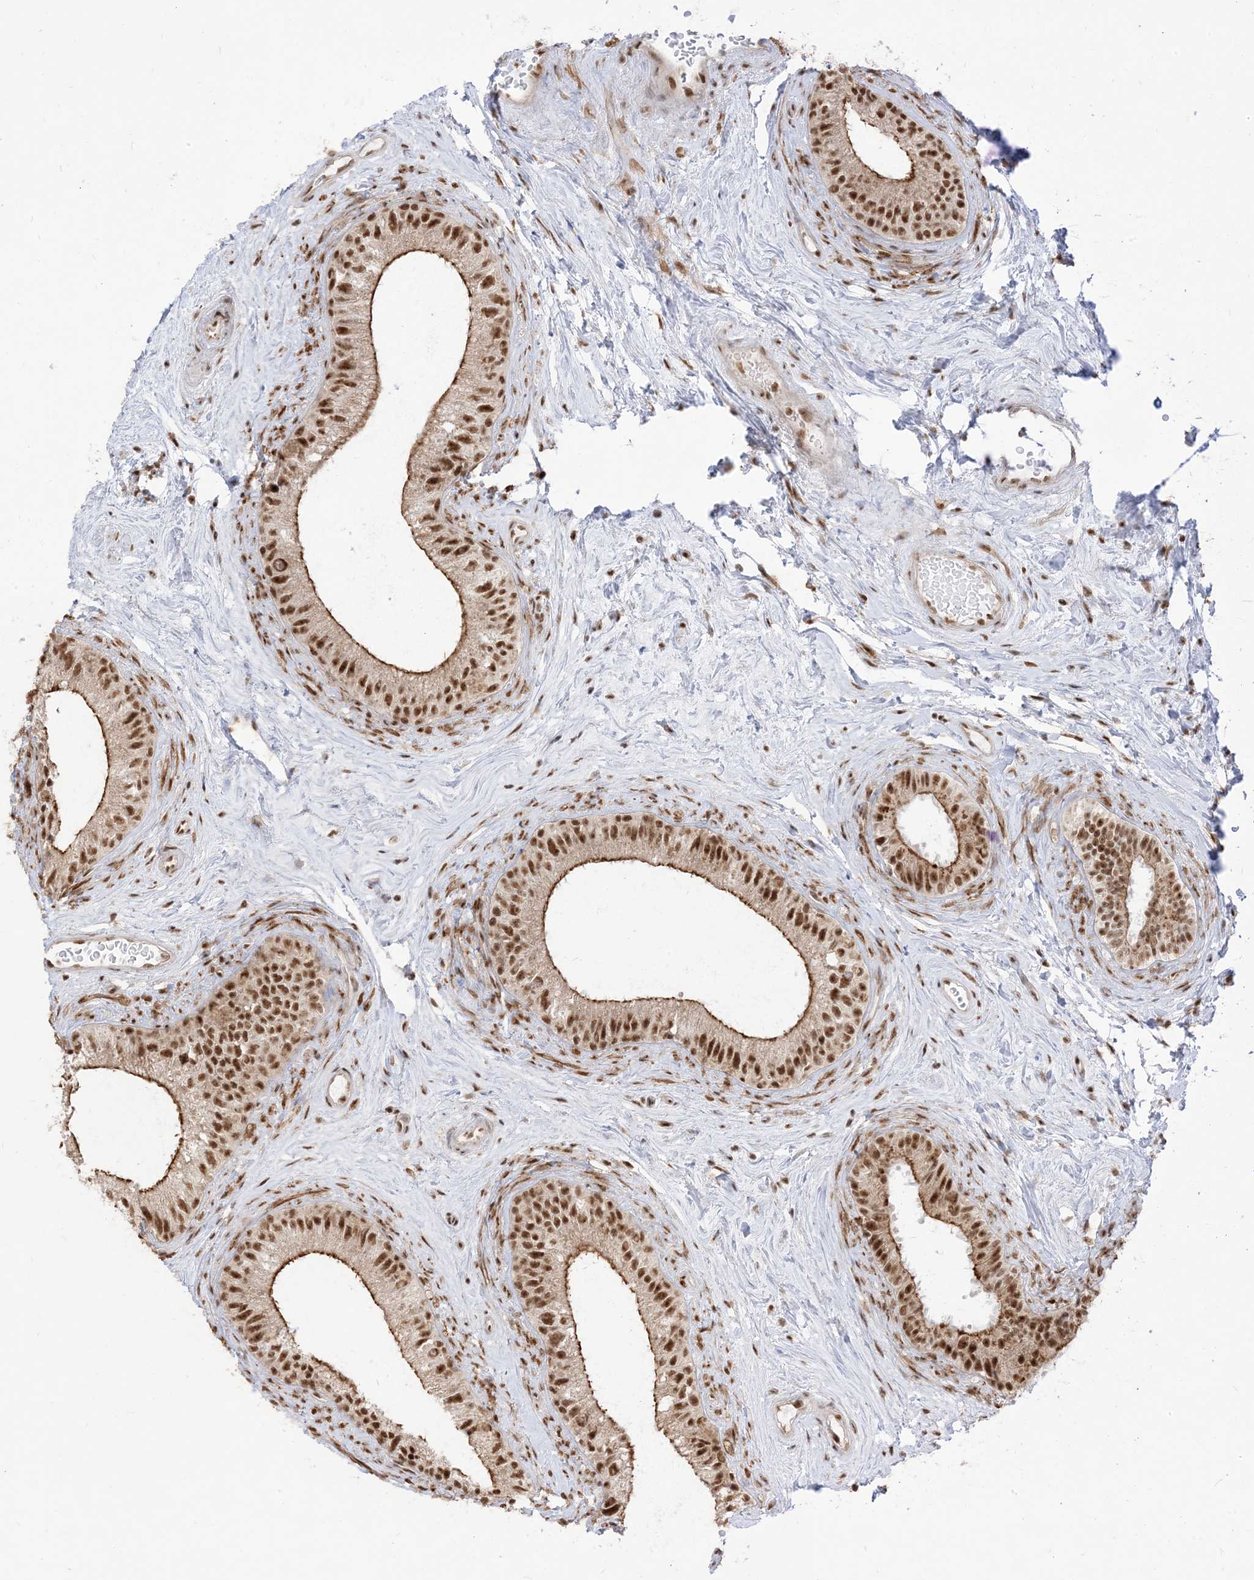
{"staining": {"intensity": "strong", "quantity": ">75%", "location": "cytoplasmic/membranous,nuclear"}, "tissue": "epididymis", "cell_type": "Glandular cells", "image_type": "normal", "snomed": [{"axis": "morphology", "description": "Normal tissue, NOS"}, {"axis": "topography", "description": "Epididymis"}], "caption": "The histopathology image reveals immunohistochemical staining of normal epididymis. There is strong cytoplasmic/membranous,nuclear positivity is appreciated in approximately >75% of glandular cells. Nuclei are stained in blue.", "gene": "ARGLU1", "patient": {"sex": "male", "age": 71}}